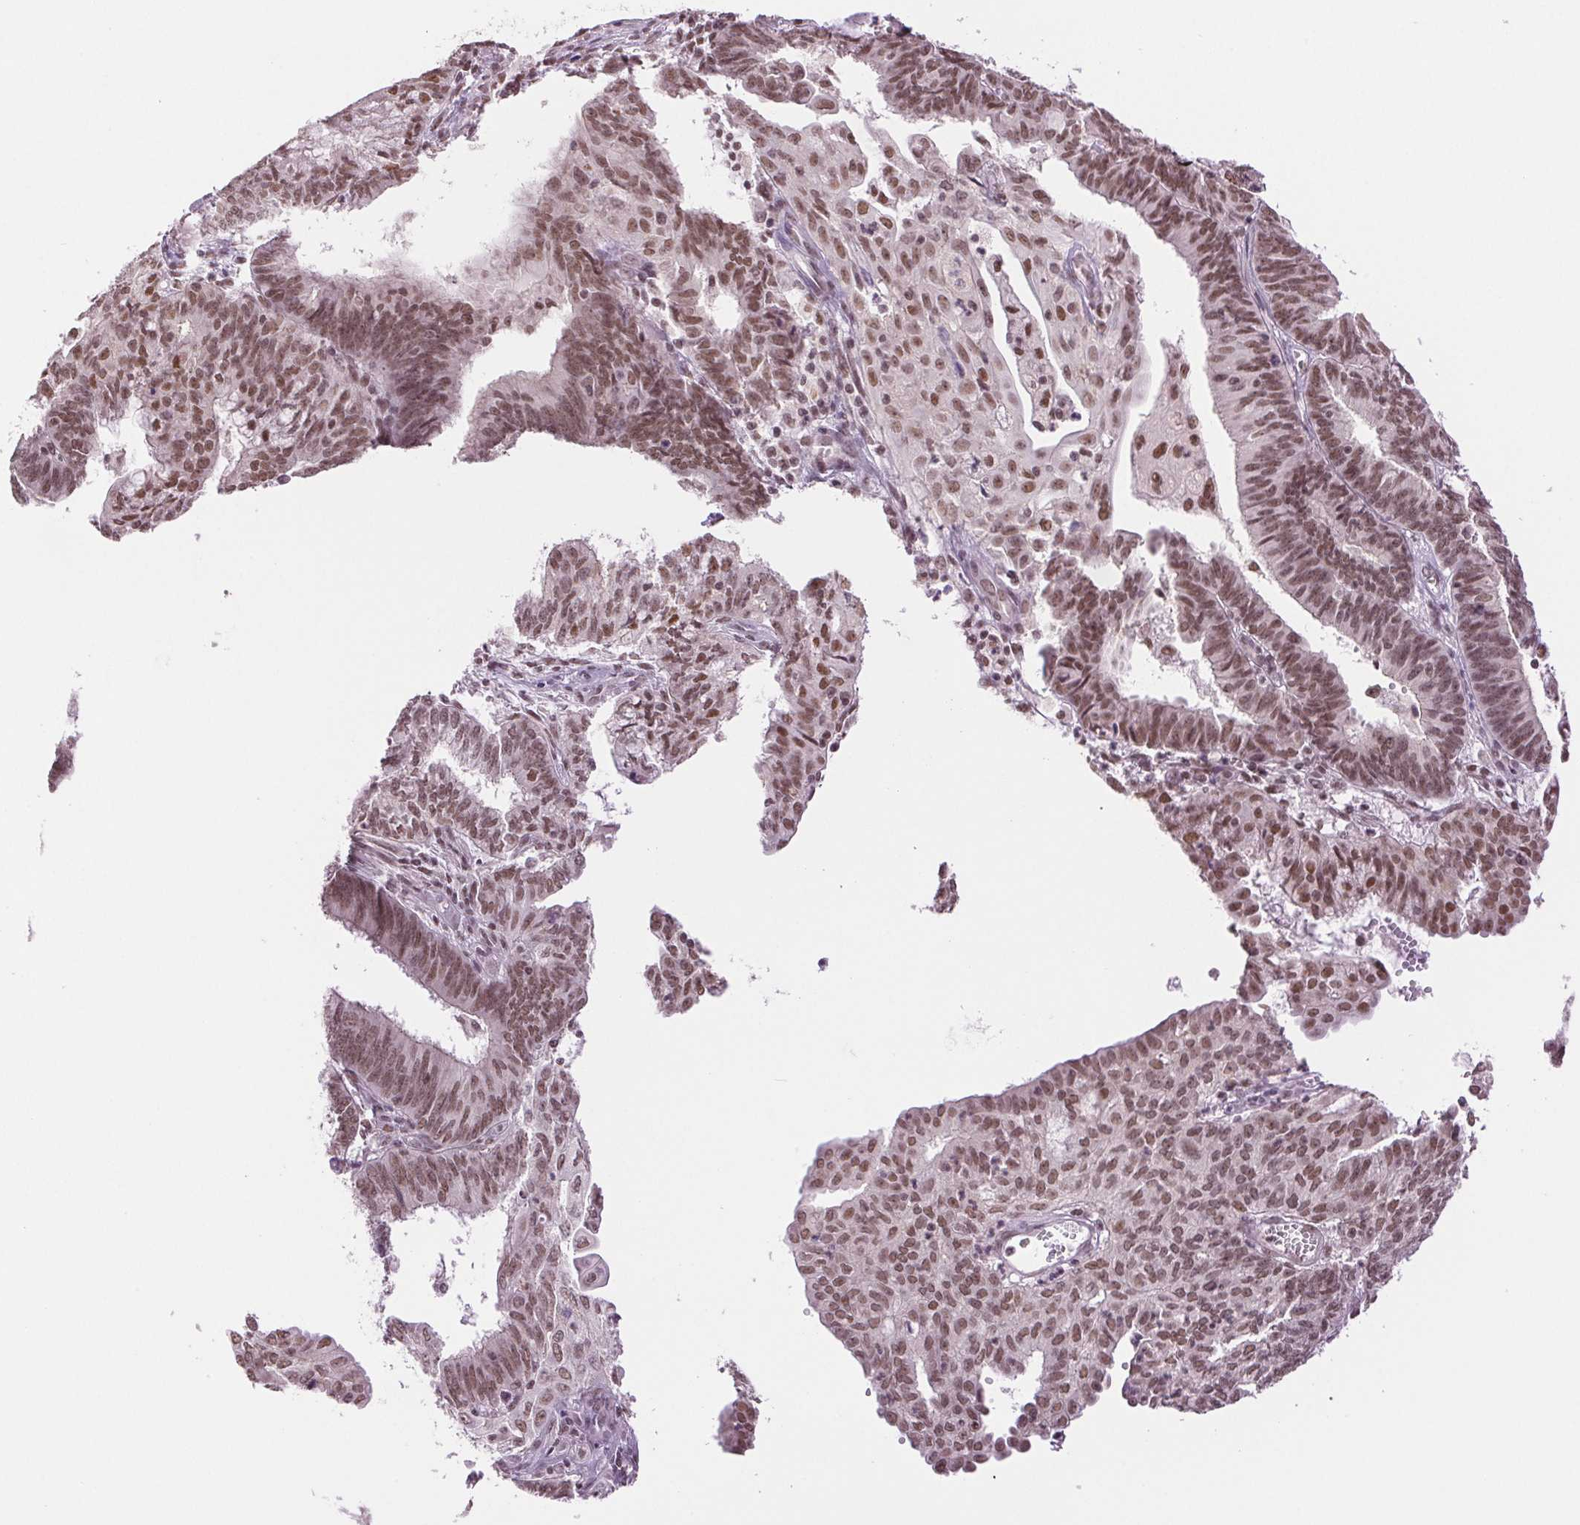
{"staining": {"intensity": "moderate", "quantity": "25%-75%", "location": "nuclear"}, "tissue": "endometrial cancer", "cell_type": "Tumor cells", "image_type": "cancer", "snomed": [{"axis": "morphology", "description": "Adenocarcinoma, NOS"}, {"axis": "topography", "description": "Endometrium"}], "caption": "IHC staining of adenocarcinoma (endometrial), which demonstrates medium levels of moderate nuclear staining in approximately 25%-75% of tumor cells indicating moderate nuclear protein expression. The staining was performed using DAB (3,3'-diaminobenzidine) (brown) for protein detection and nuclei were counterstained in hematoxylin (blue).", "gene": "RPRD1B", "patient": {"sex": "female", "age": 61}}